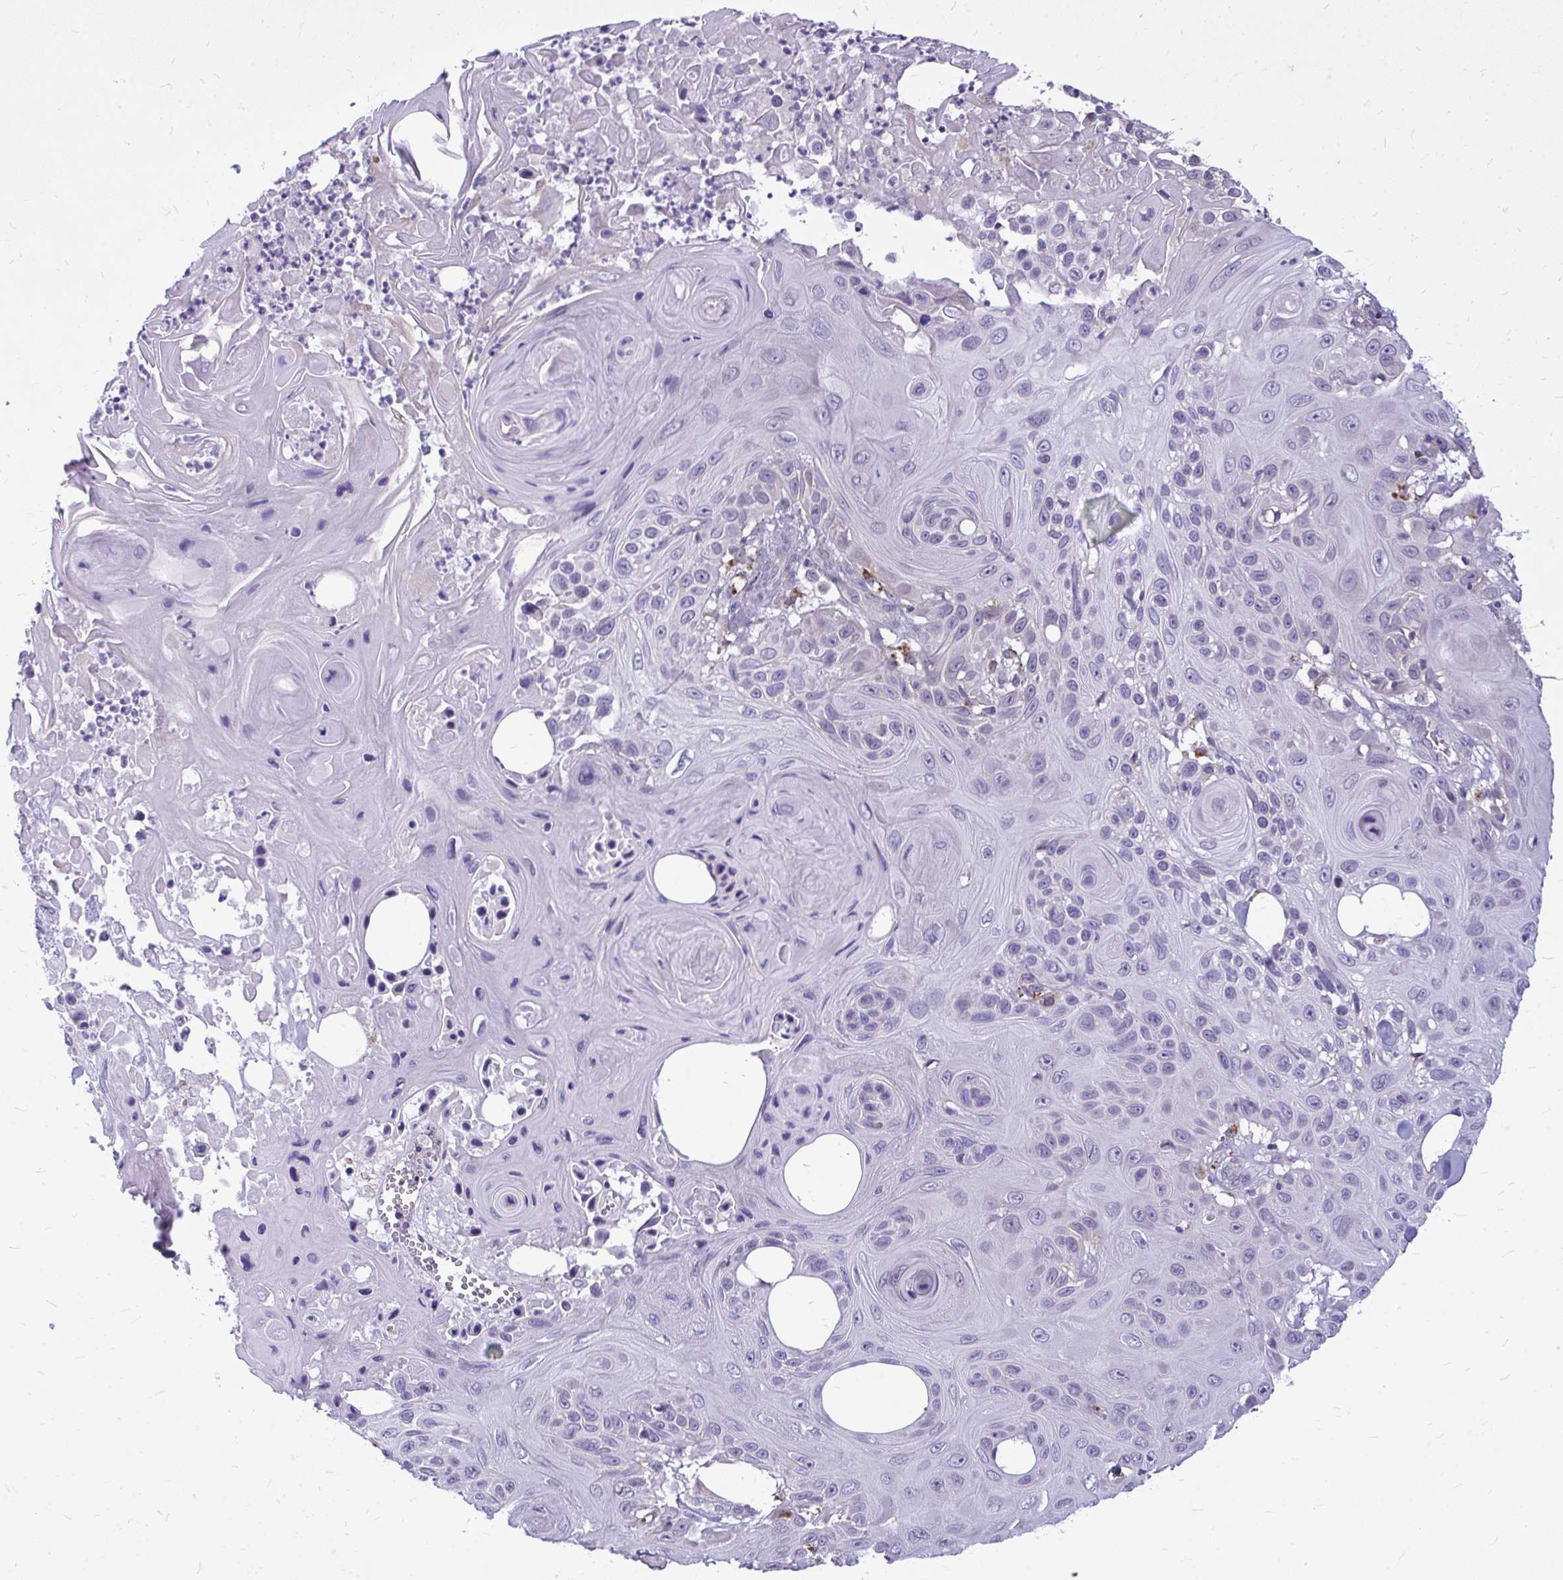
{"staining": {"intensity": "negative", "quantity": "none", "location": "none"}, "tissue": "skin cancer", "cell_type": "Tumor cells", "image_type": "cancer", "snomed": [{"axis": "morphology", "description": "Squamous cell carcinoma, NOS"}, {"axis": "topography", "description": "Skin"}], "caption": "Tumor cells show no significant staining in squamous cell carcinoma (skin).", "gene": "ZSCAN25", "patient": {"sex": "male", "age": 82}}